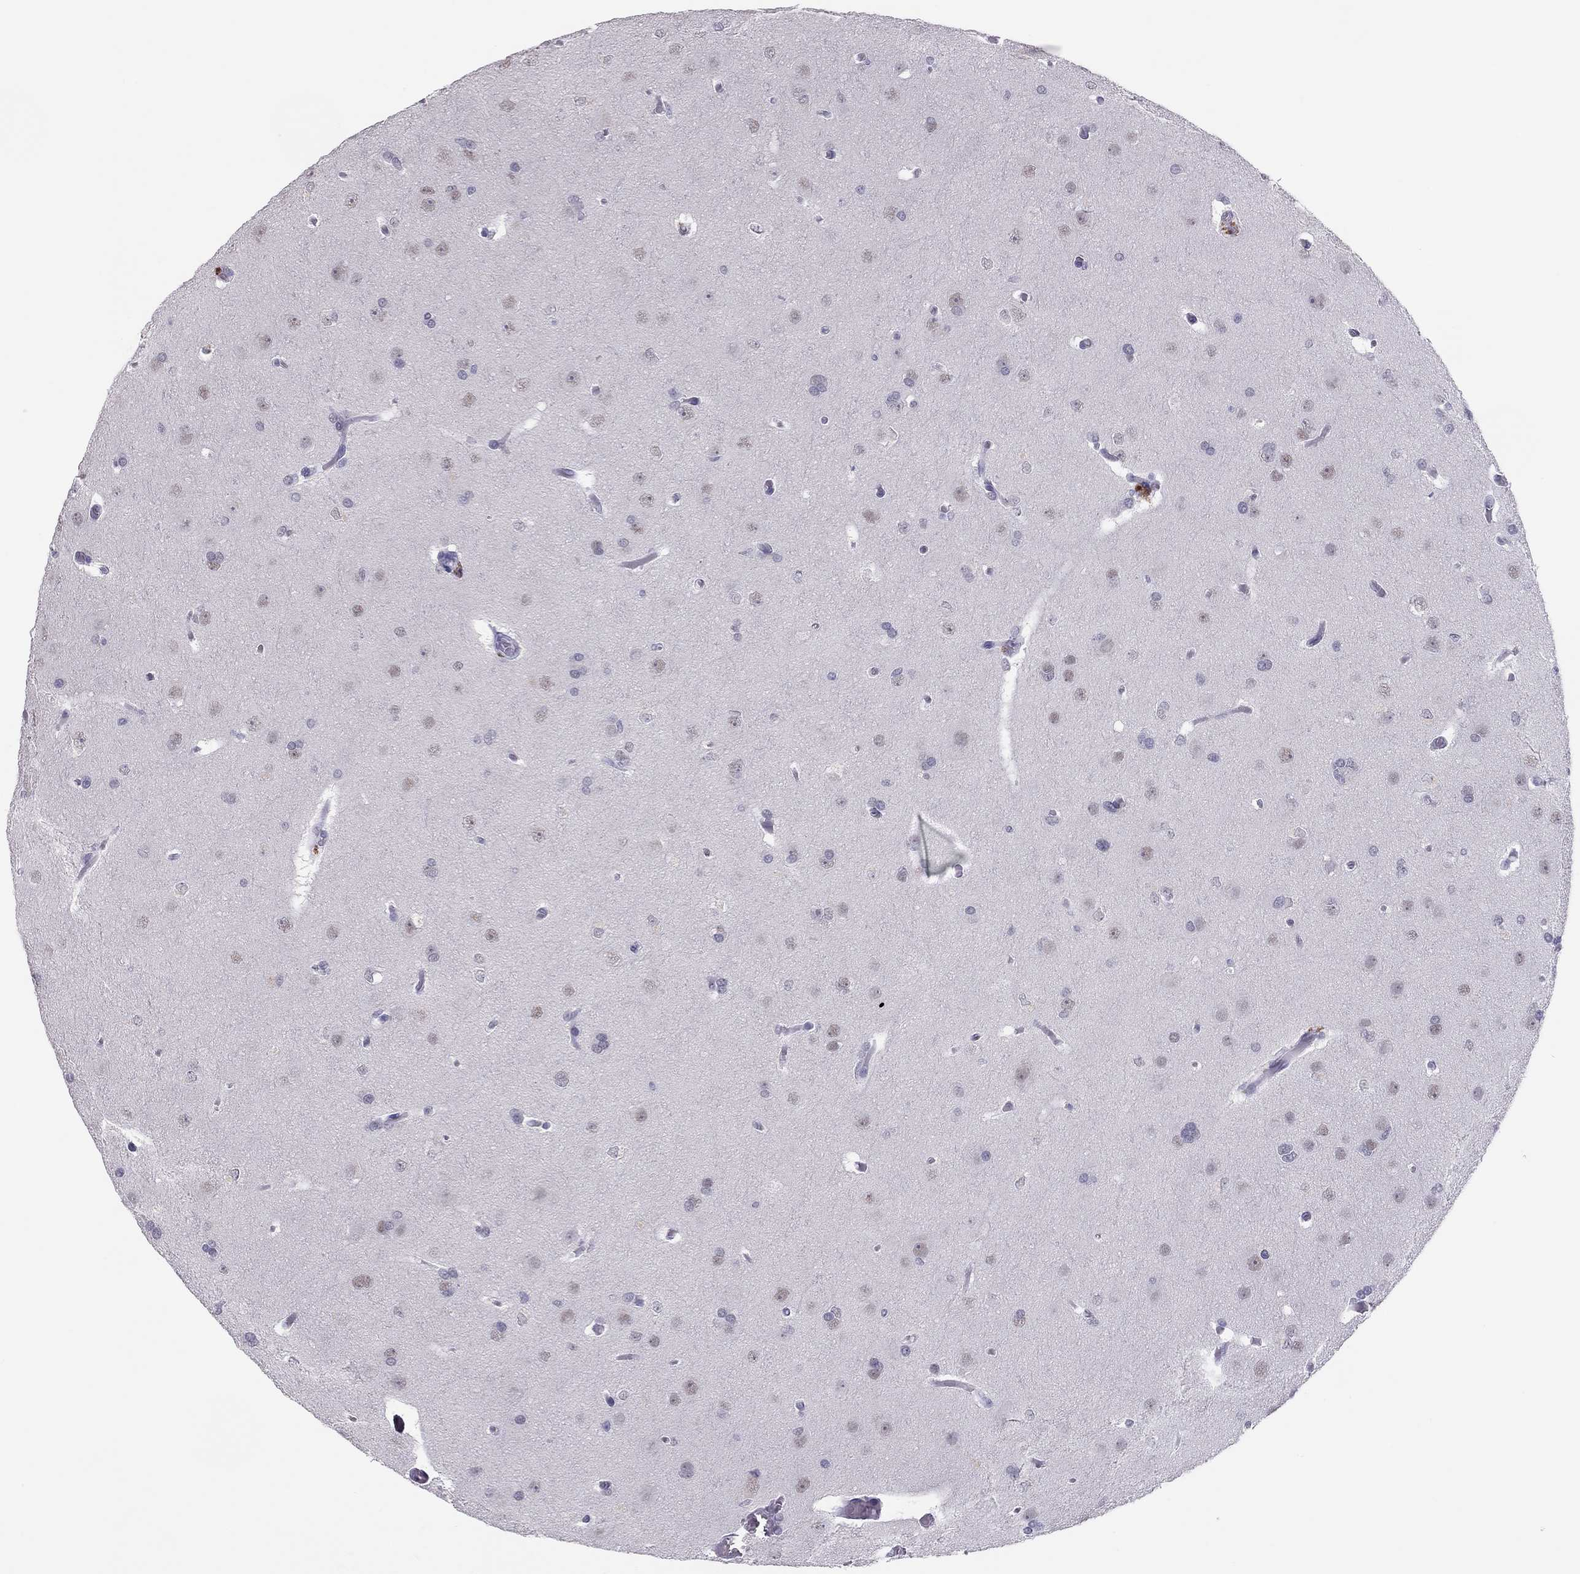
{"staining": {"intensity": "negative", "quantity": "none", "location": "none"}, "tissue": "glioma", "cell_type": "Tumor cells", "image_type": "cancer", "snomed": [{"axis": "morphology", "description": "Glioma, malignant, Low grade"}, {"axis": "topography", "description": "Brain"}], "caption": "A histopathology image of malignant glioma (low-grade) stained for a protein shows no brown staining in tumor cells.", "gene": "PHOX2A", "patient": {"sex": "female", "age": 32}}